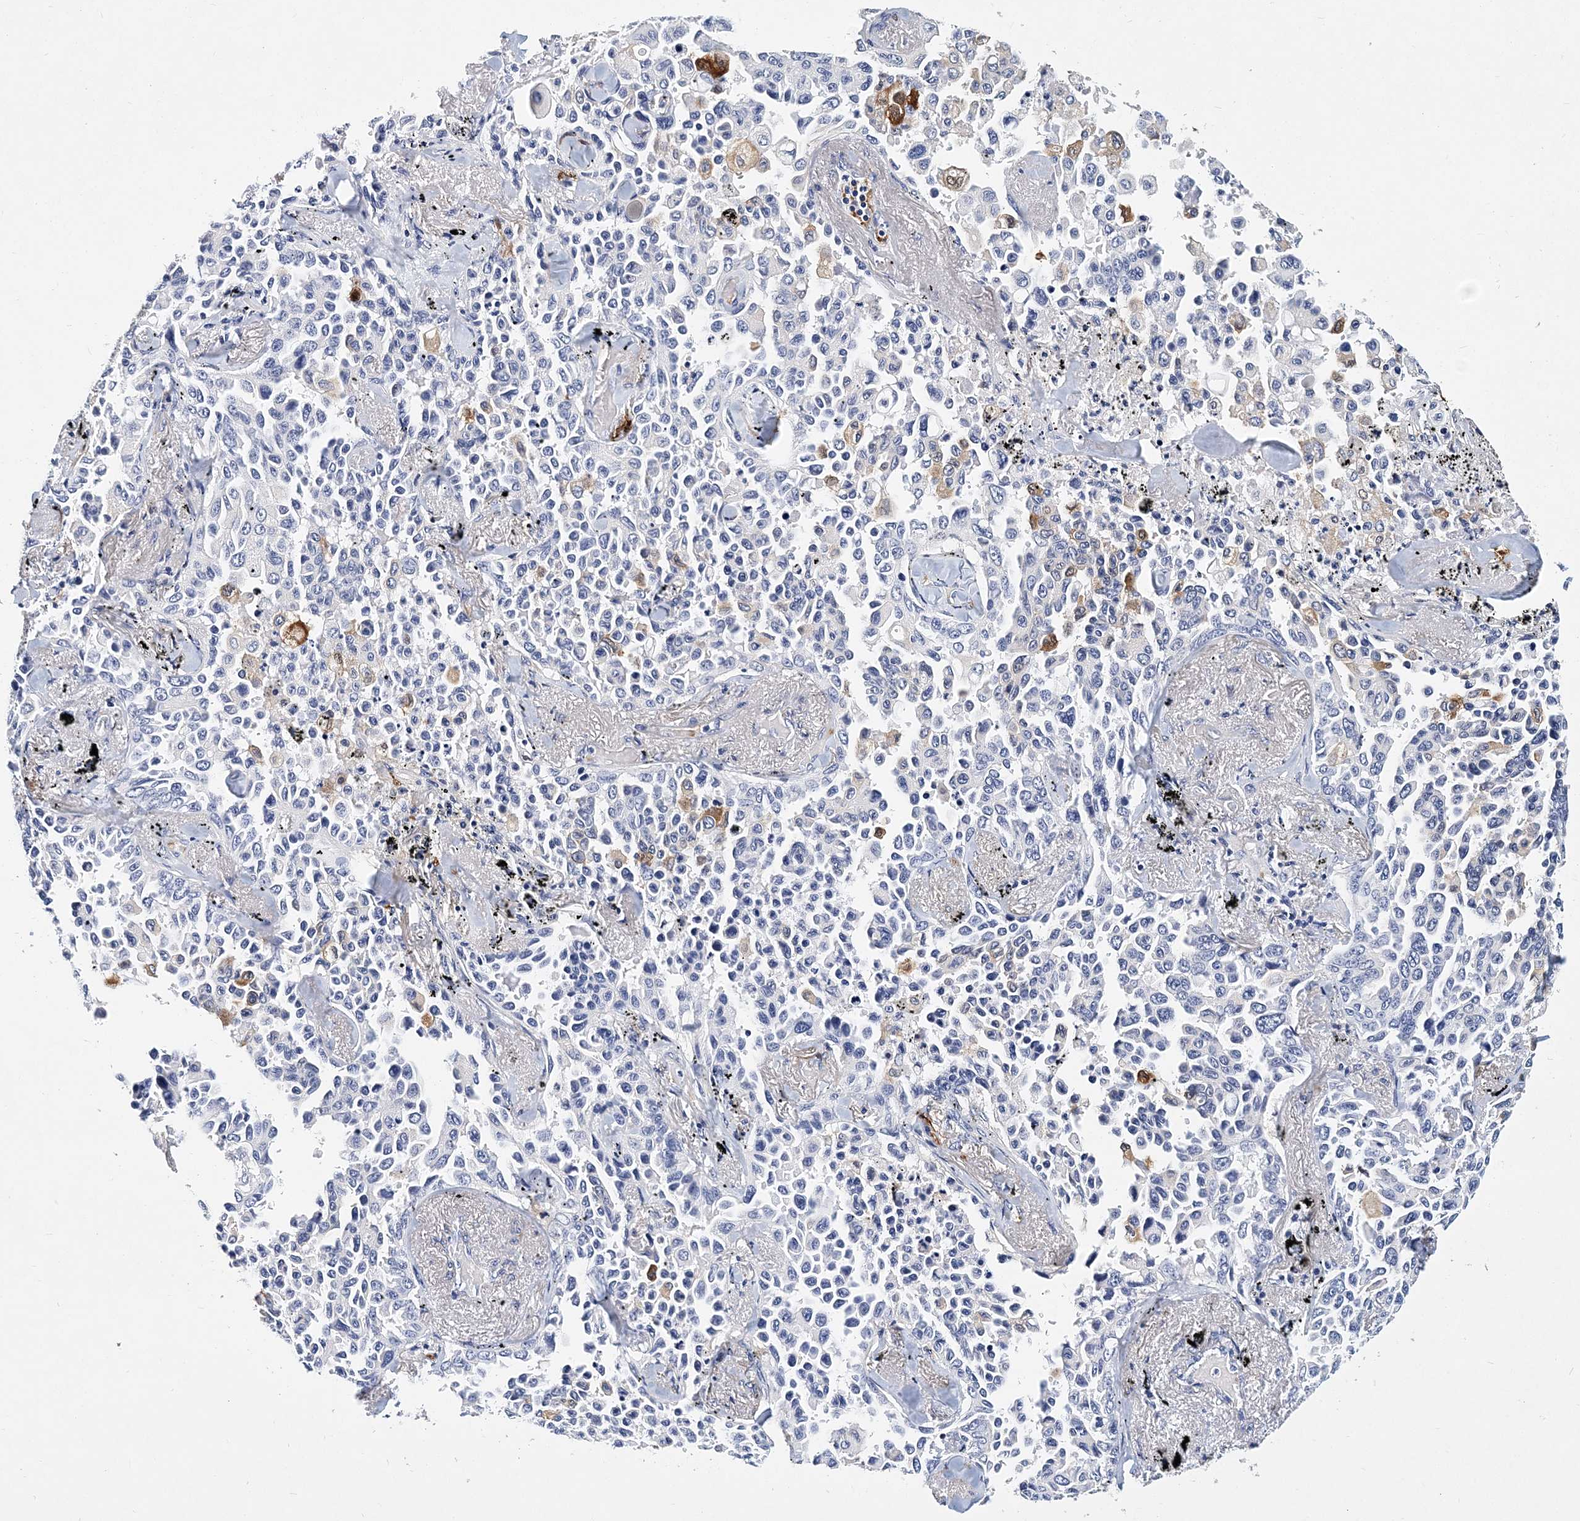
{"staining": {"intensity": "negative", "quantity": "none", "location": "none"}, "tissue": "lung cancer", "cell_type": "Tumor cells", "image_type": "cancer", "snomed": [{"axis": "morphology", "description": "Adenocarcinoma, NOS"}, {"axis": "topography", "description": "Lung"}], "caption": "DAB immunohistochemical staining of lung cancer exhibits no significant staining in tumor cells.", "gene": "ITGA2B", "patient": {"sex": "female", "age": 67}}